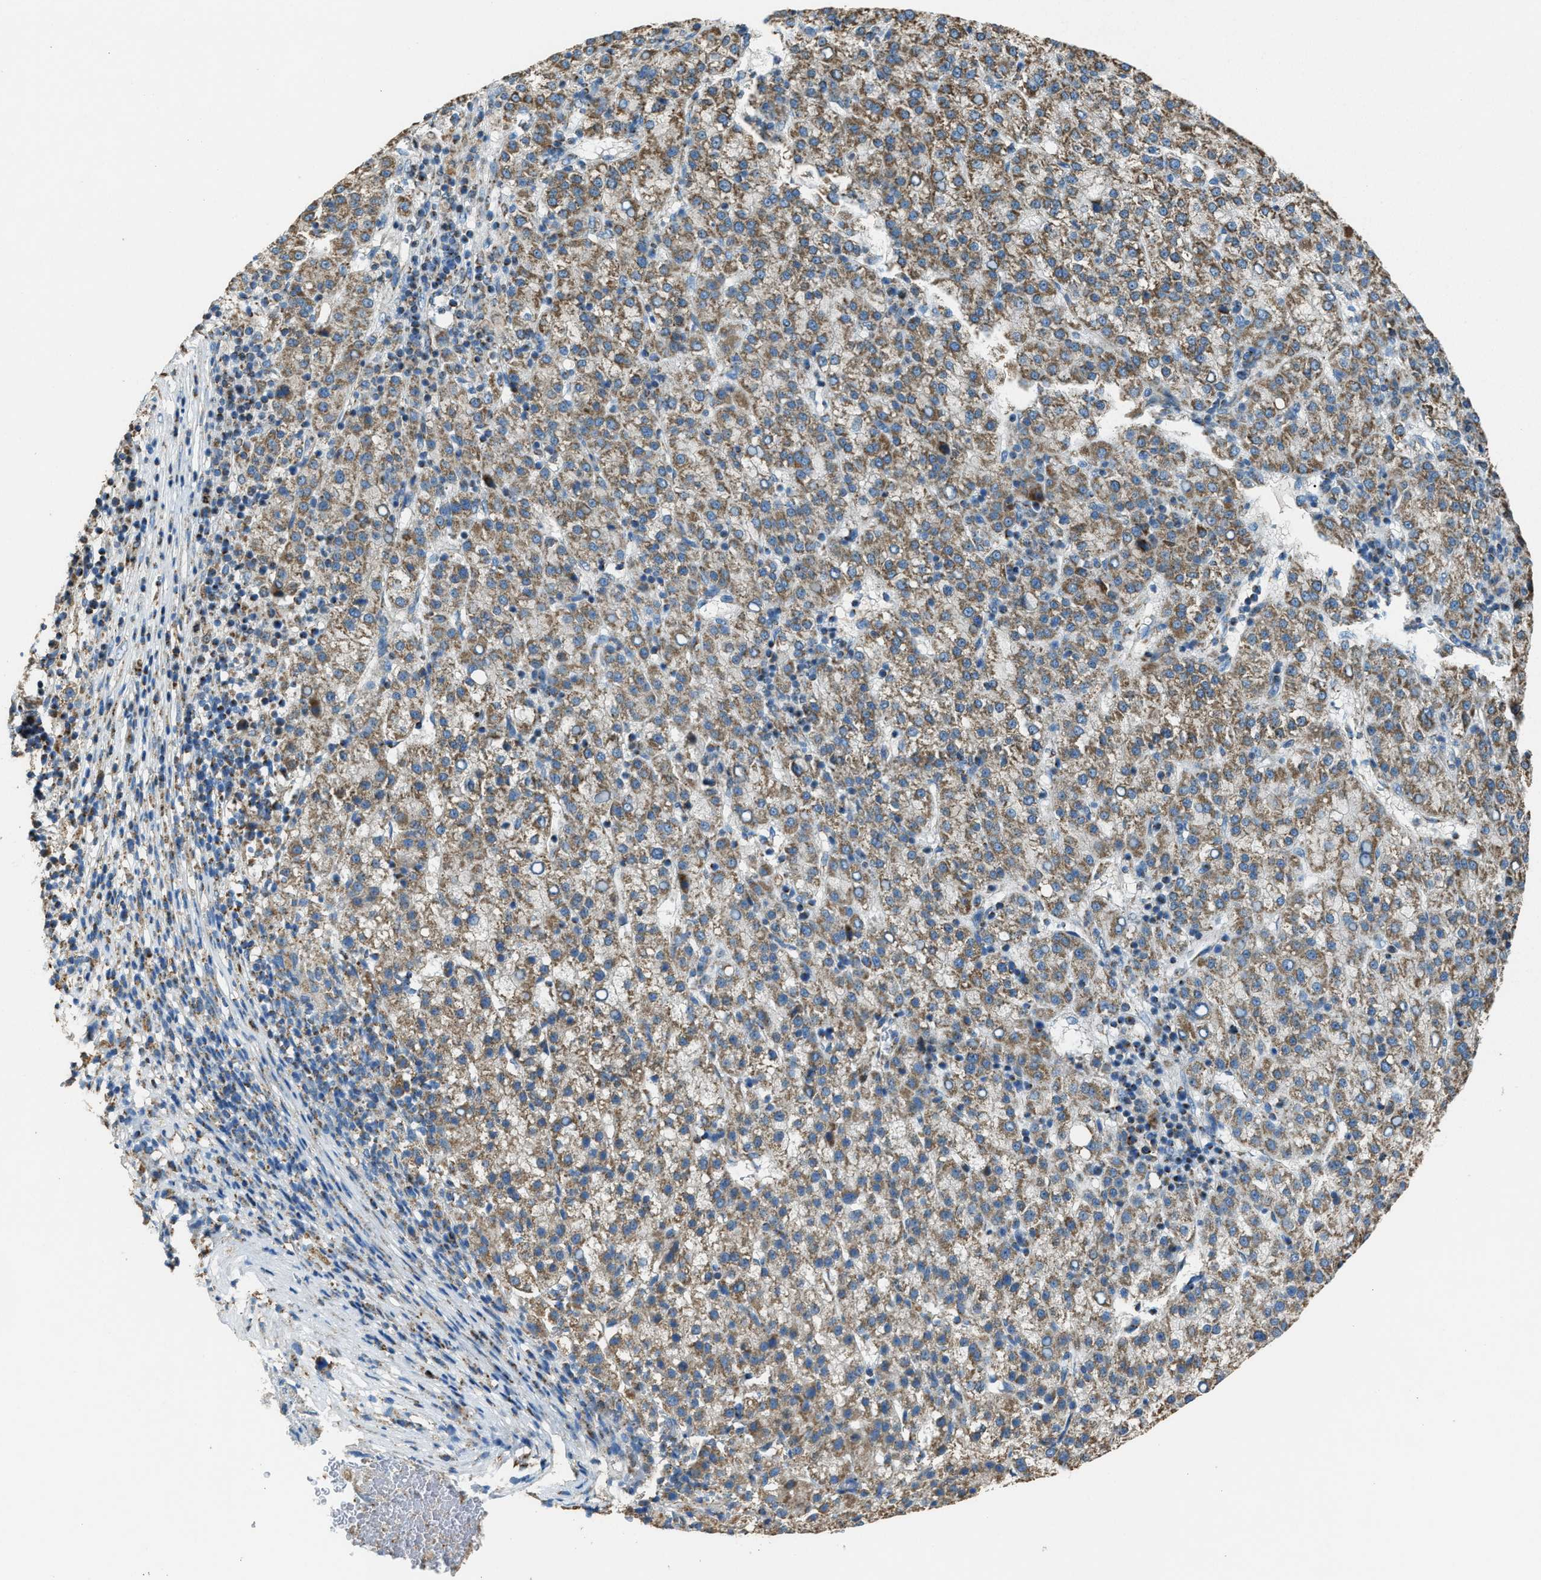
{"staining": {"intensity": "moderate", "quantity": ">75%", "location": "cytoplasmic/membranous"}, "tissue": "liver cancer", "cell_type": "Tumor cells", "image_type": "cancer", "snomed": [{"axis": "morphology", "description": "Carcinoma, Hepatocellular, NOS"}, {"axis": "topography", "description": "Liver"}], "caption": "Protein analysis of liver cancer tissue shows moderate cytoplasmic/membranous staining in approximately >75% of tumor cells.", "gene": "SLC25A11", "patient": {"sex": "female", "age": 58}}